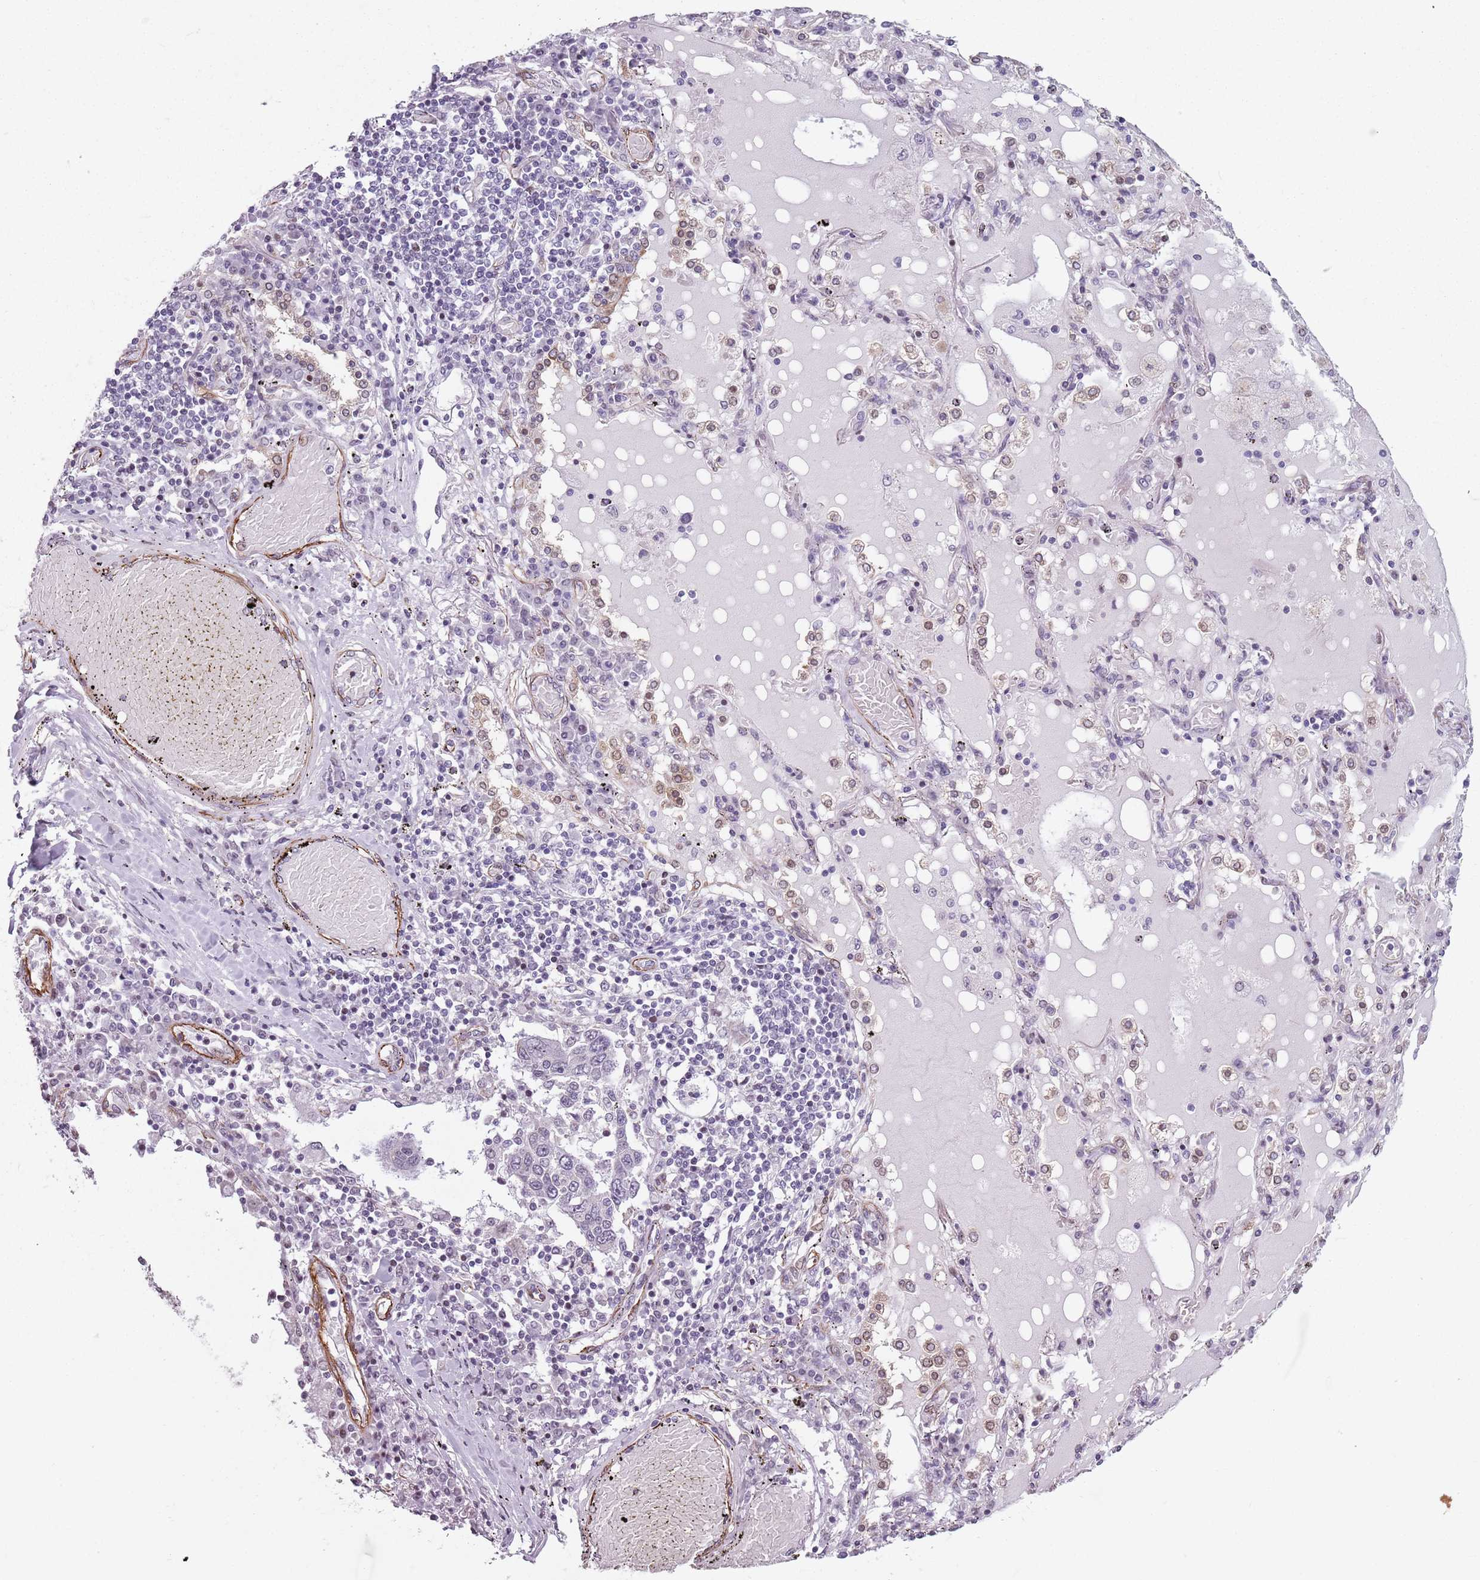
{"staining": {"intensity": "negative", "quantity": "none", "location": "none"}, "tissue": "lung cancer", "cell_type": "Tumor cells", "image_type": "cancer", "snomed": [{"axis": "morphology", "description": "Squamous cell carcinoma, NOS"}, {"axis": "topography", "description": "Lung"}], "caption": "DAB immunohistochemical staining of human lung cancer (squamous cell carcinoma) reveals no significant expression in tumor cells.", "gene": "TMC4", "patient": {"sex": "male", "age": 65}}